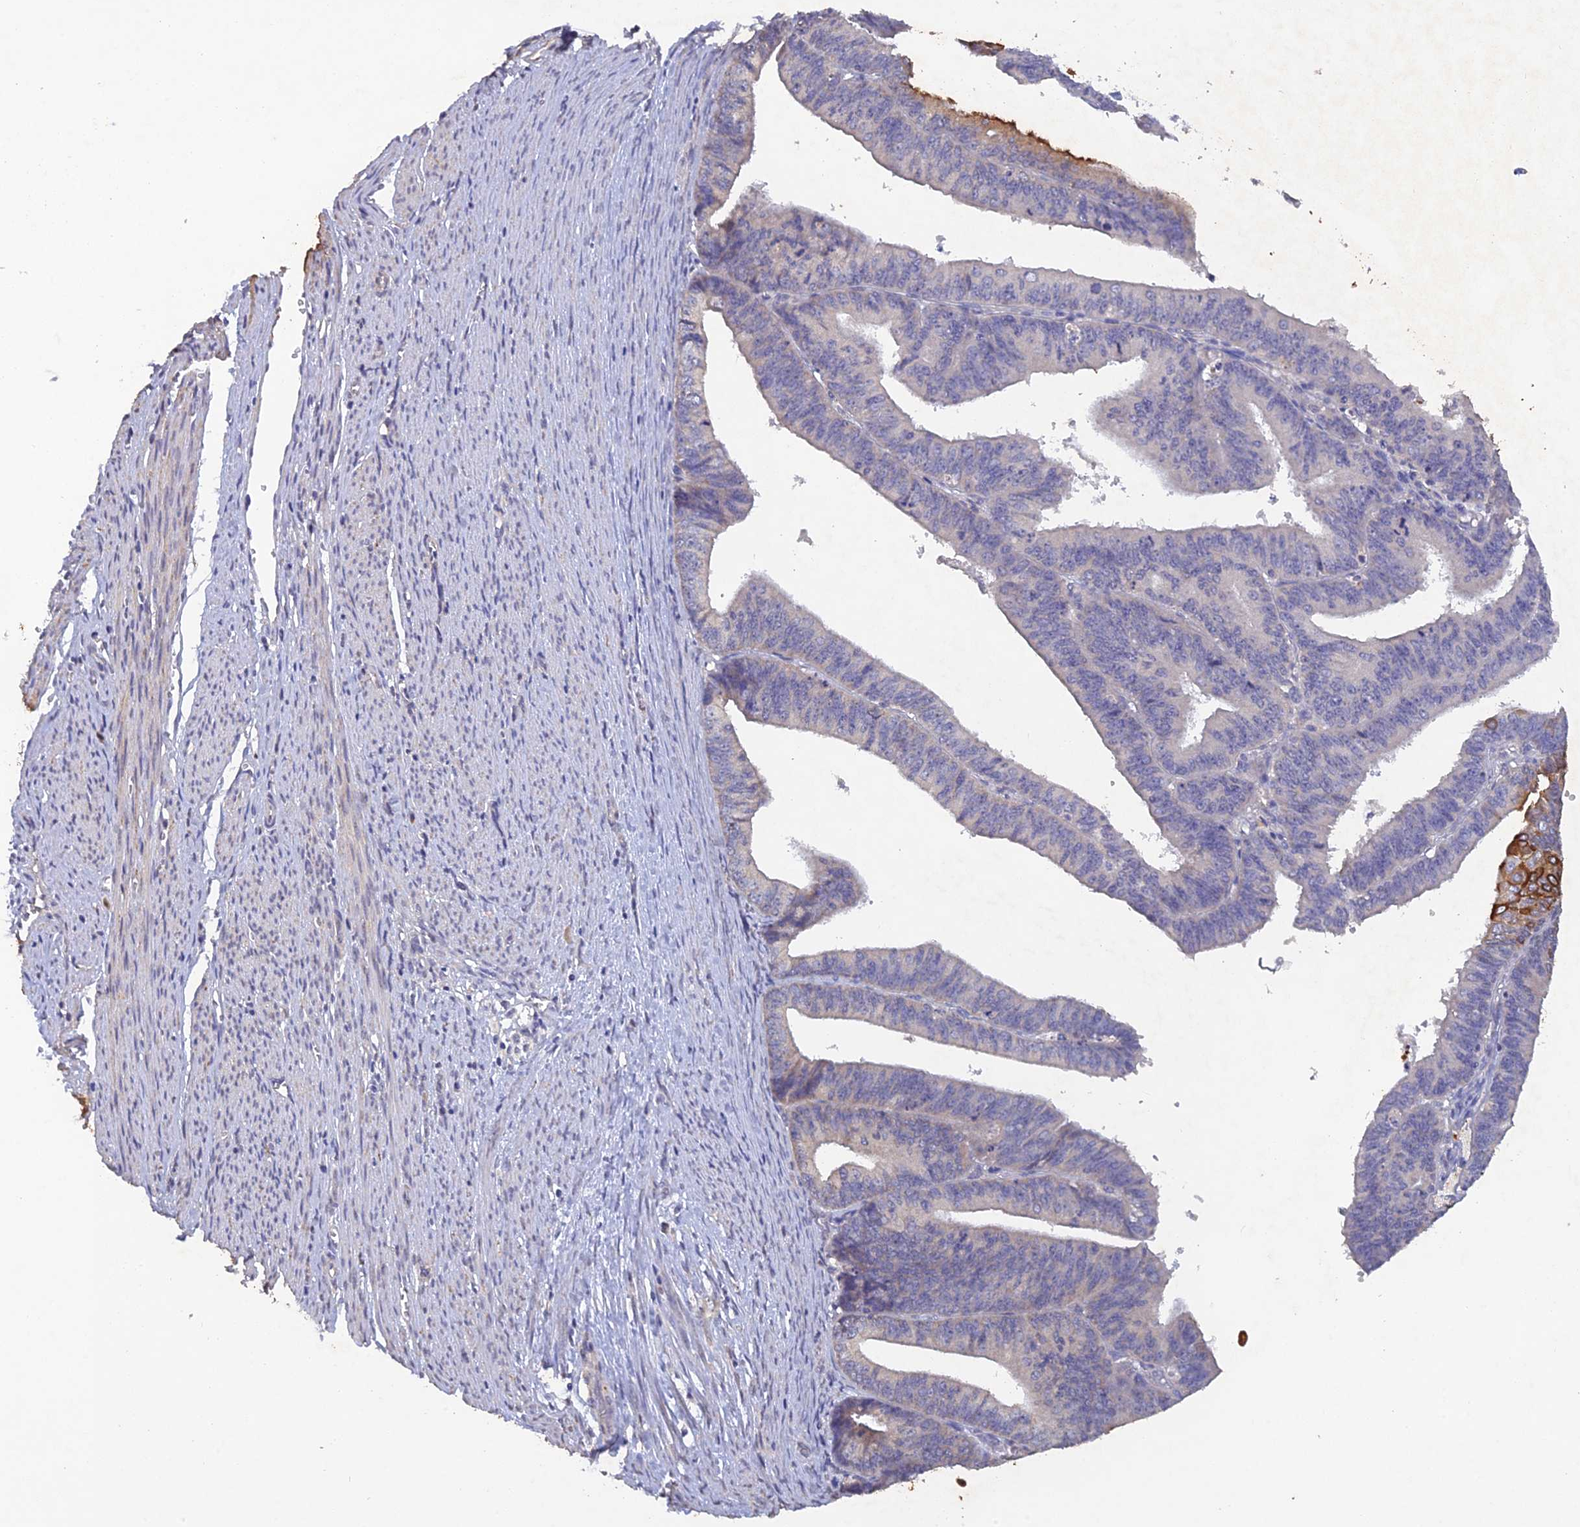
{"staining": {"intensity": "negative", "quantity": "none", "location": "none"}, "tissue": "endometrial cancer", "cell_type": "Tumor cells", "image_type": "cancer", "snomed": [{"axis": "morphology", "description": "Adenocarcinoma, NOS"}, {"axis": "topography", "description": "Endometrium"}], "caption": "Immunohistochemistry of endometrial cancer shows no expression in tumor cells.", "gene": "SLC39A13", "patient": {"sex": "female", "age": 73}}